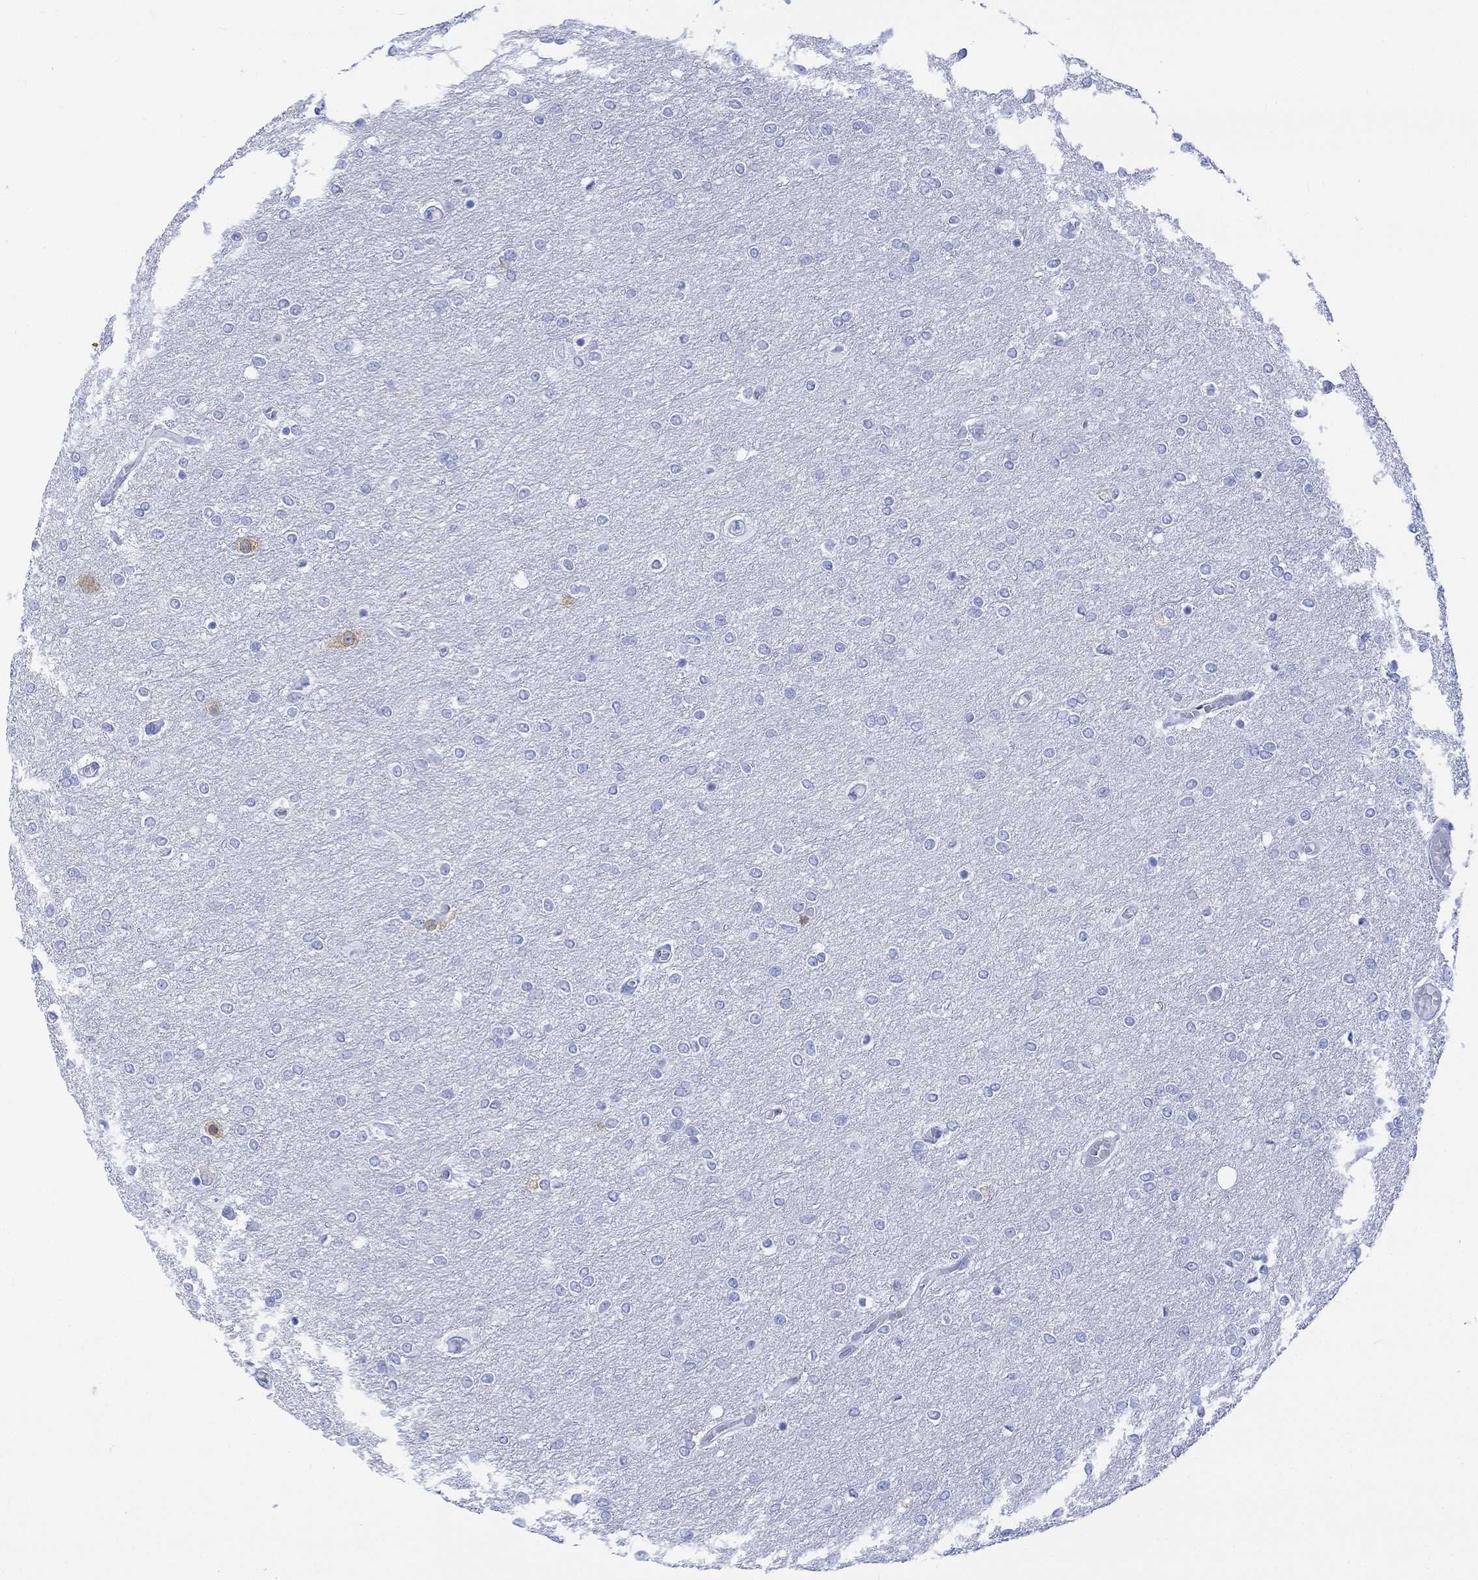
{"staining": {"intensity": "negative", "quantity": "none", "location": "none"}, "tissue": "glioma", "cell_type": "Tumor cells", "image_type": "cancer", "snomed": [{"axis": "morphology", "description": "Glioma, malignant, High grade"}, {"axis": "topography", "description": "Brain"}], "caption": "Immunohistochemistry of glioma shows no positivity in tumor cells.", "gene": "CELF4", "patient": {"sex": "female", "age": 61}}